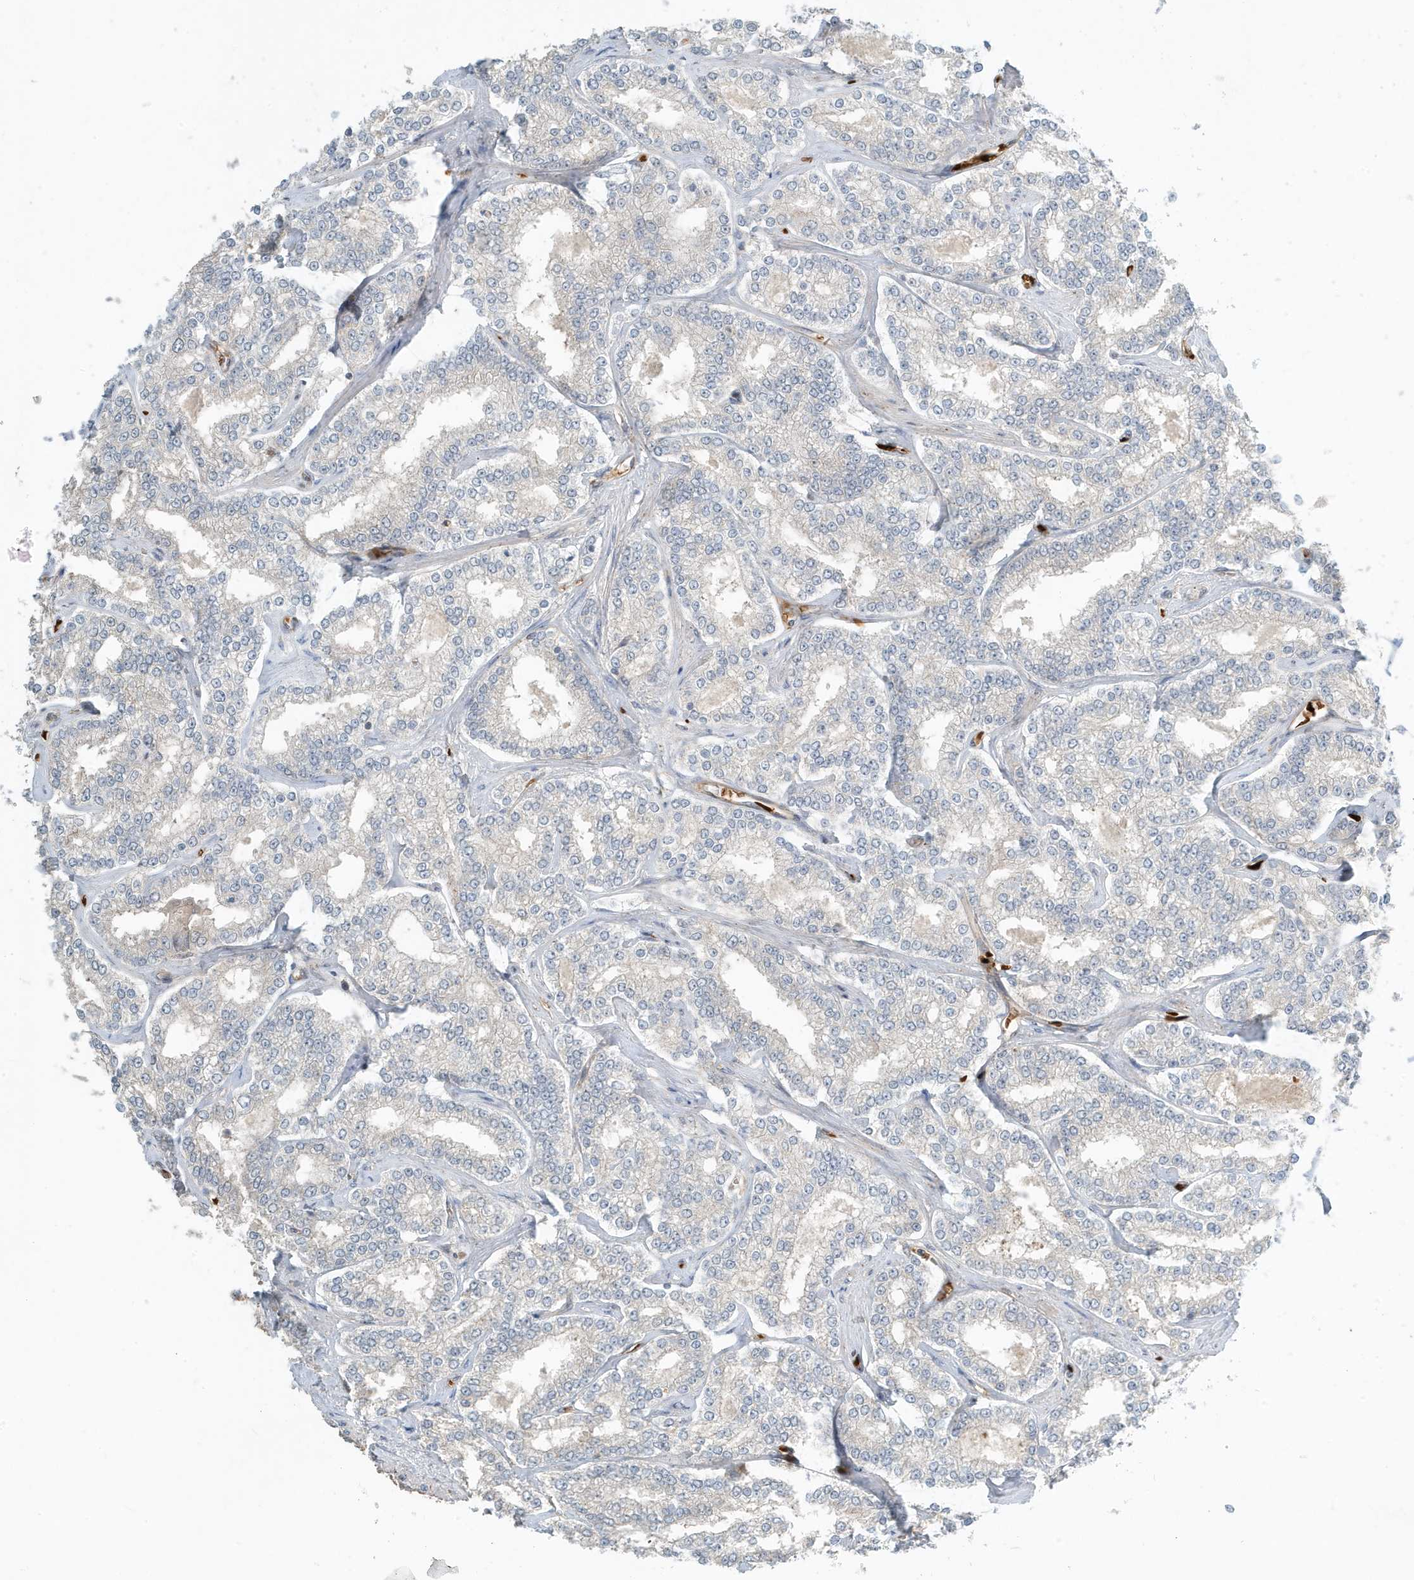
{"staining": {"intensity": "negative", "quantity": "none", "location": "none"}, "tissue": "prostate cancer", "cell_type": "Tumor cells", "image_type": "cancer", "snomed": [{"axis": "morphology", "description": "Normal tissue, NOS"}, {"axis": "morphology", "description": "Adenocarcinoma, High grade"}, {"axis": "topography", "description": "Prostate"}], "caption": "Tumor cells show no significant expression in prostate cancer (adenocarcinoma (high-grade)).", "gene": "FYCO1", "patient": {"sex": "male", "age": 83}}